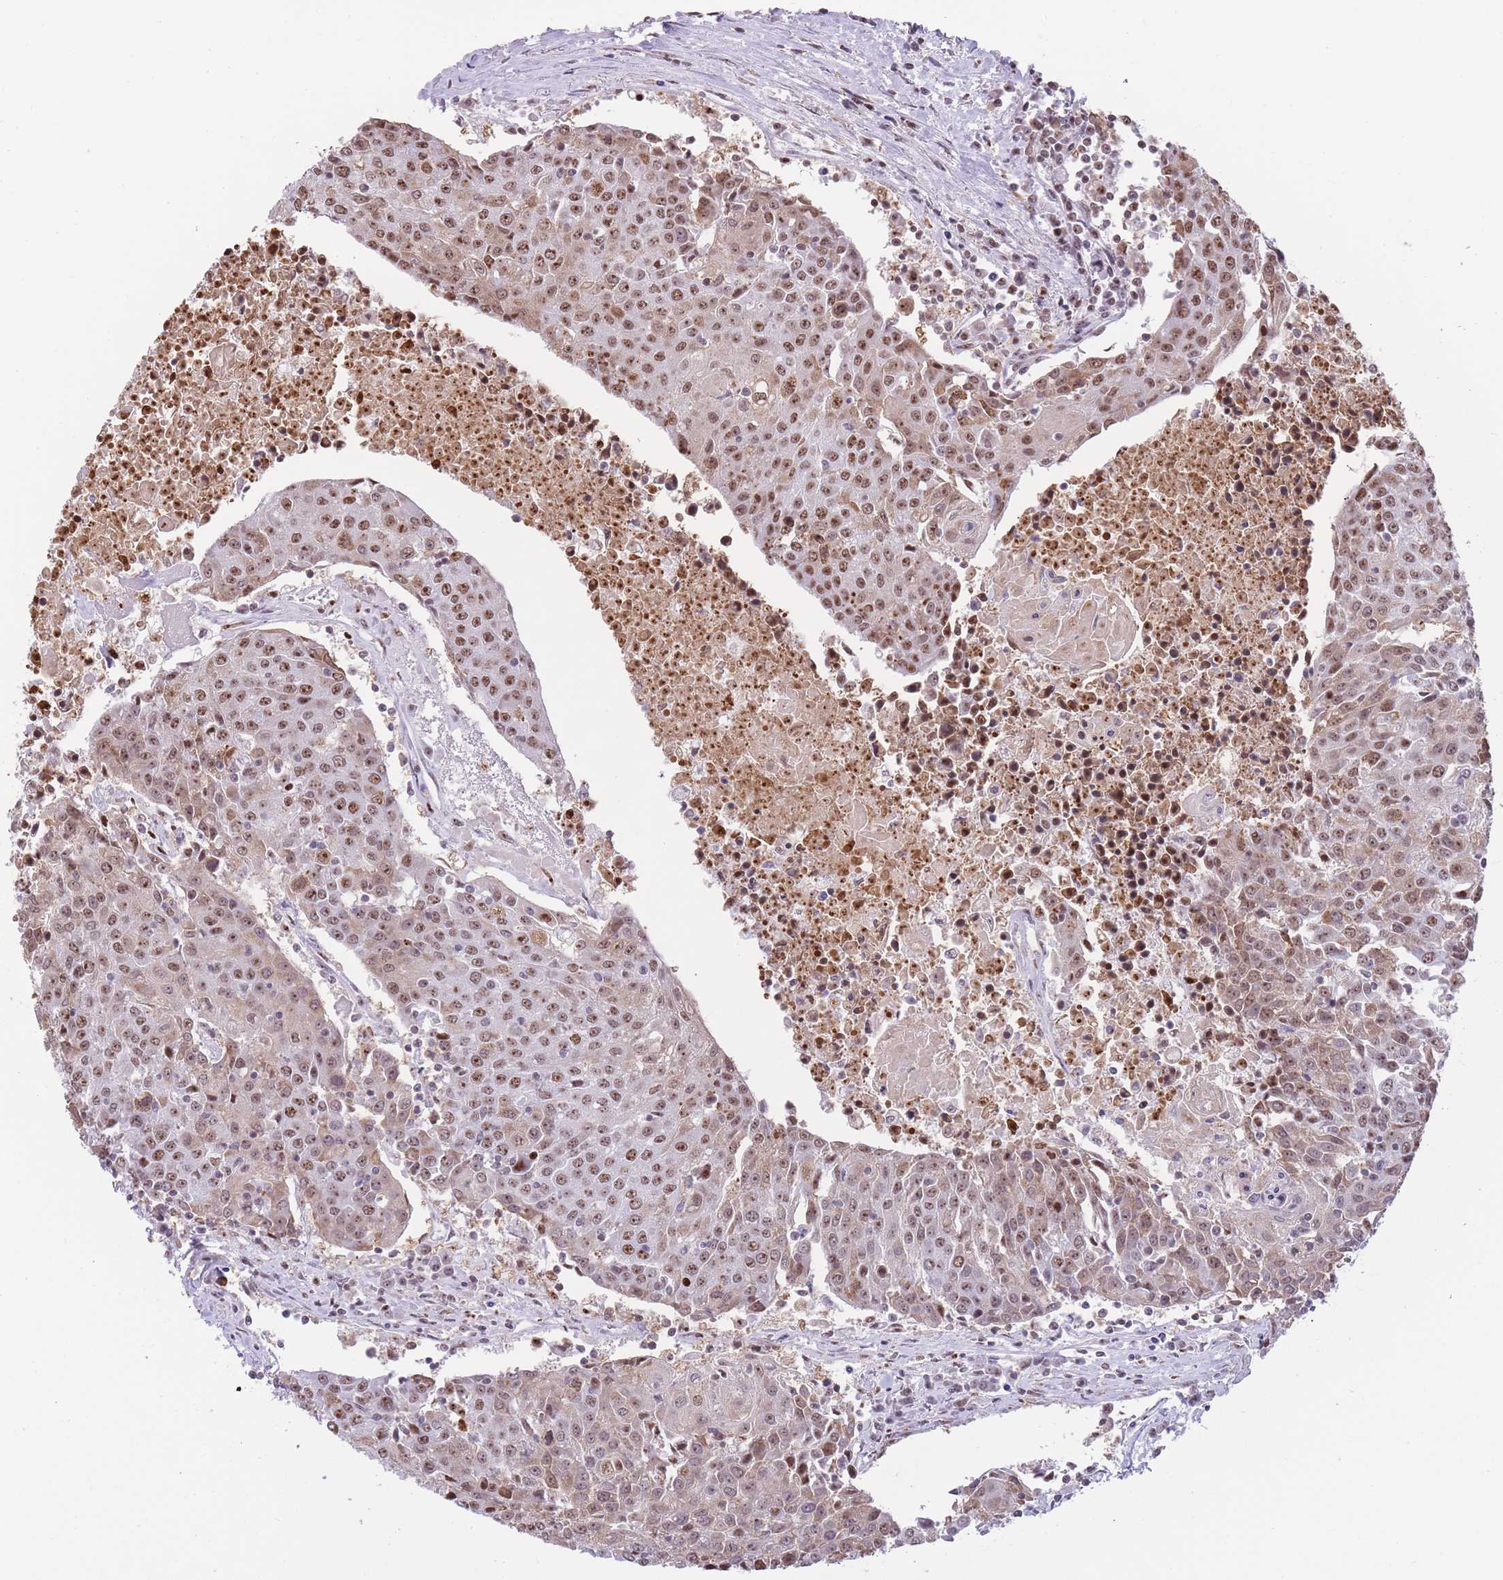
{"staining": {"intensity": "moderate", "quantity": ">75%", "location": "nuclear"}, "tissue": "urothelial cancer", "cell_type": "Tumor cells", "image_type": "cancer", "snomed": [{"axis": "morphology", "description": "Urothelial carcinoma, High grade"}, {"axis": "topography", "description": "Urinary bladder"}], "caption": "Human urothelial cancer stained with a protein marker demonstrates moderate staining in tumor cells.", "gene": "EVC2", "patient": {"sex": "female", "age": 85}}